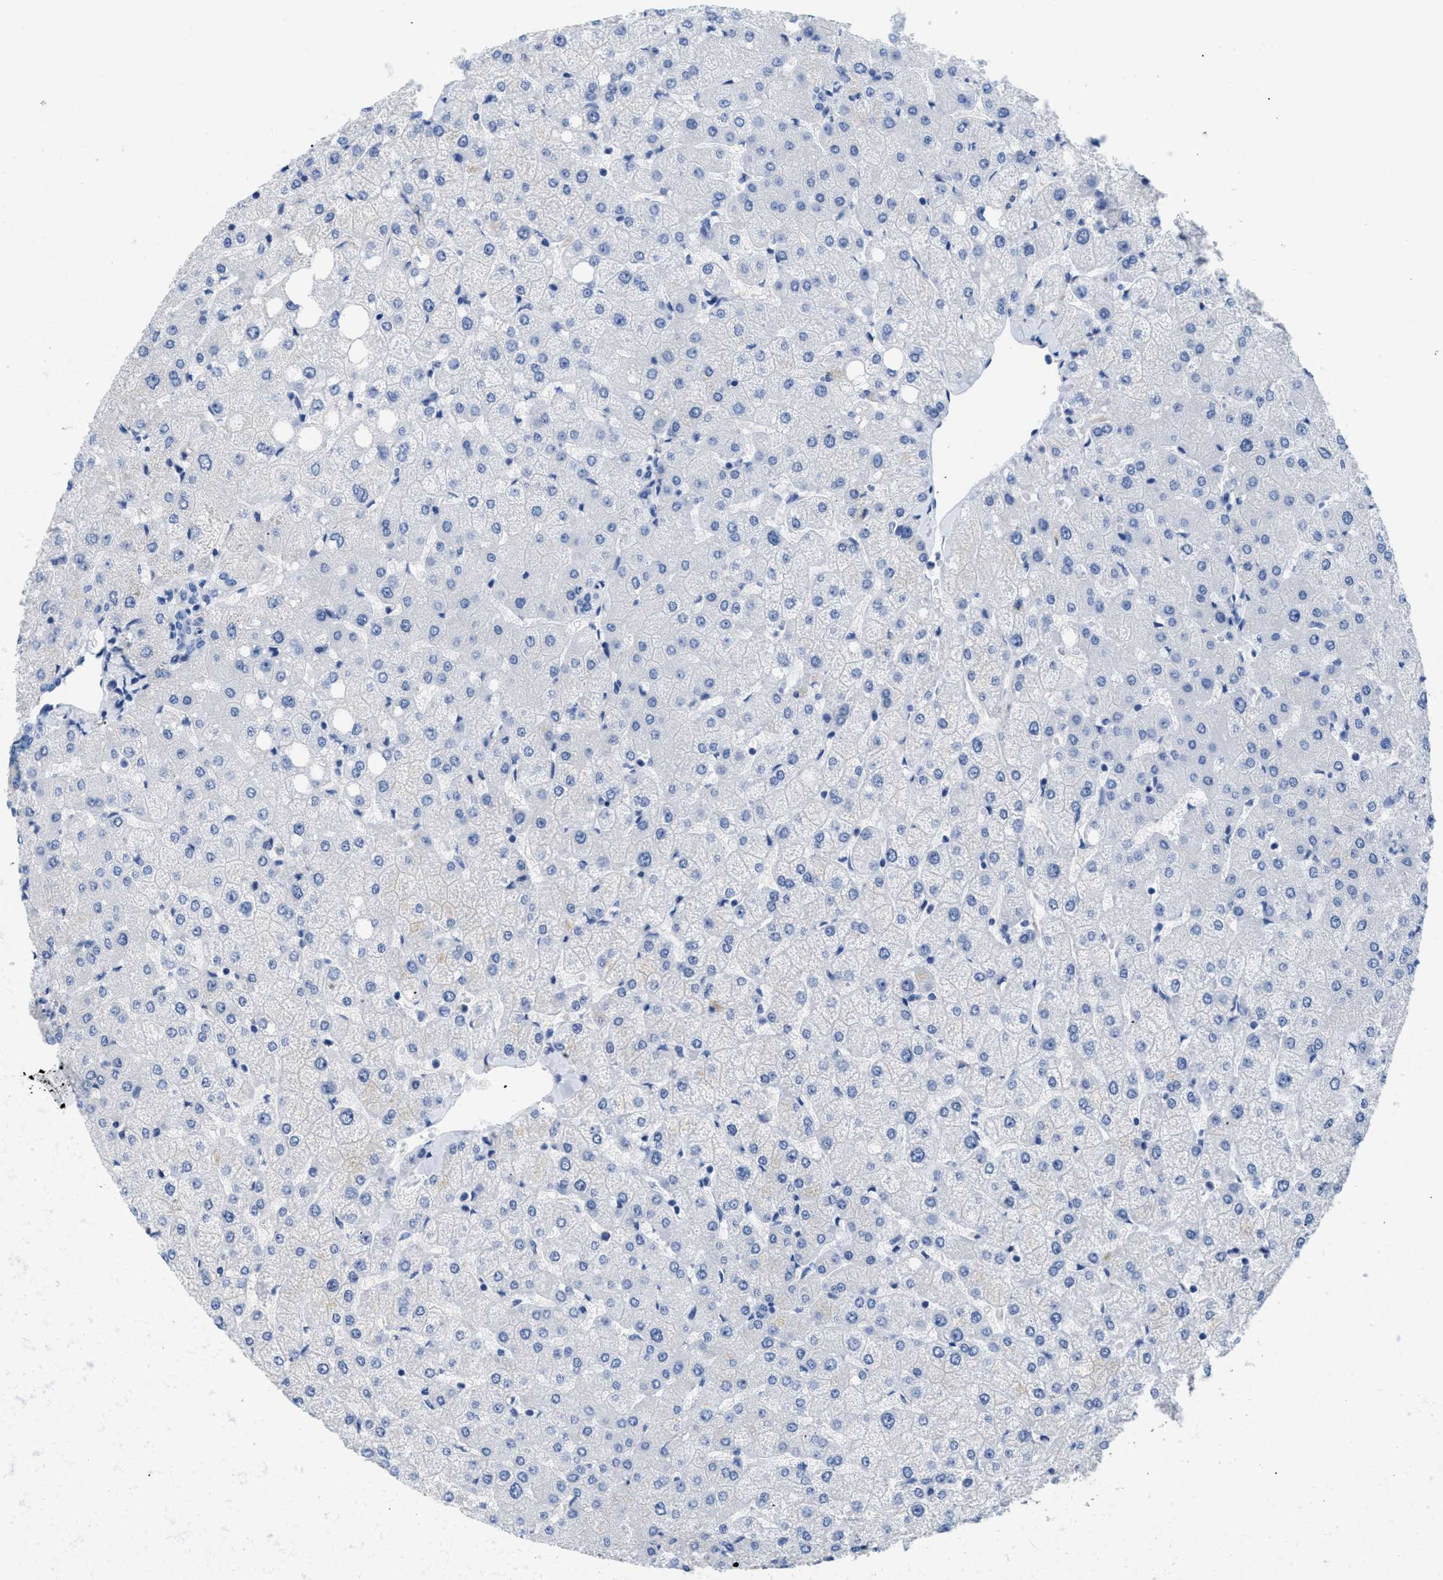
{"staining": {"intensity": "negative", "quantity": "none", "location": "none"}, "tissue": "liver", "cell_type": "Cholangiocytes", "image_type": "normal", "snomed": [{"axis": "morphology", "description": "Normal tissue, NOS"}, {"axis": "topography", "description": "Liver"}], "caption": "DAB (3,3'-diaminobenzidine) immunohistochemical staining of unremarkable liver reveals no significant expression in cholangiocytes.", "gene": "DLC1", "patient": {"sex": "female", "age": 54}}